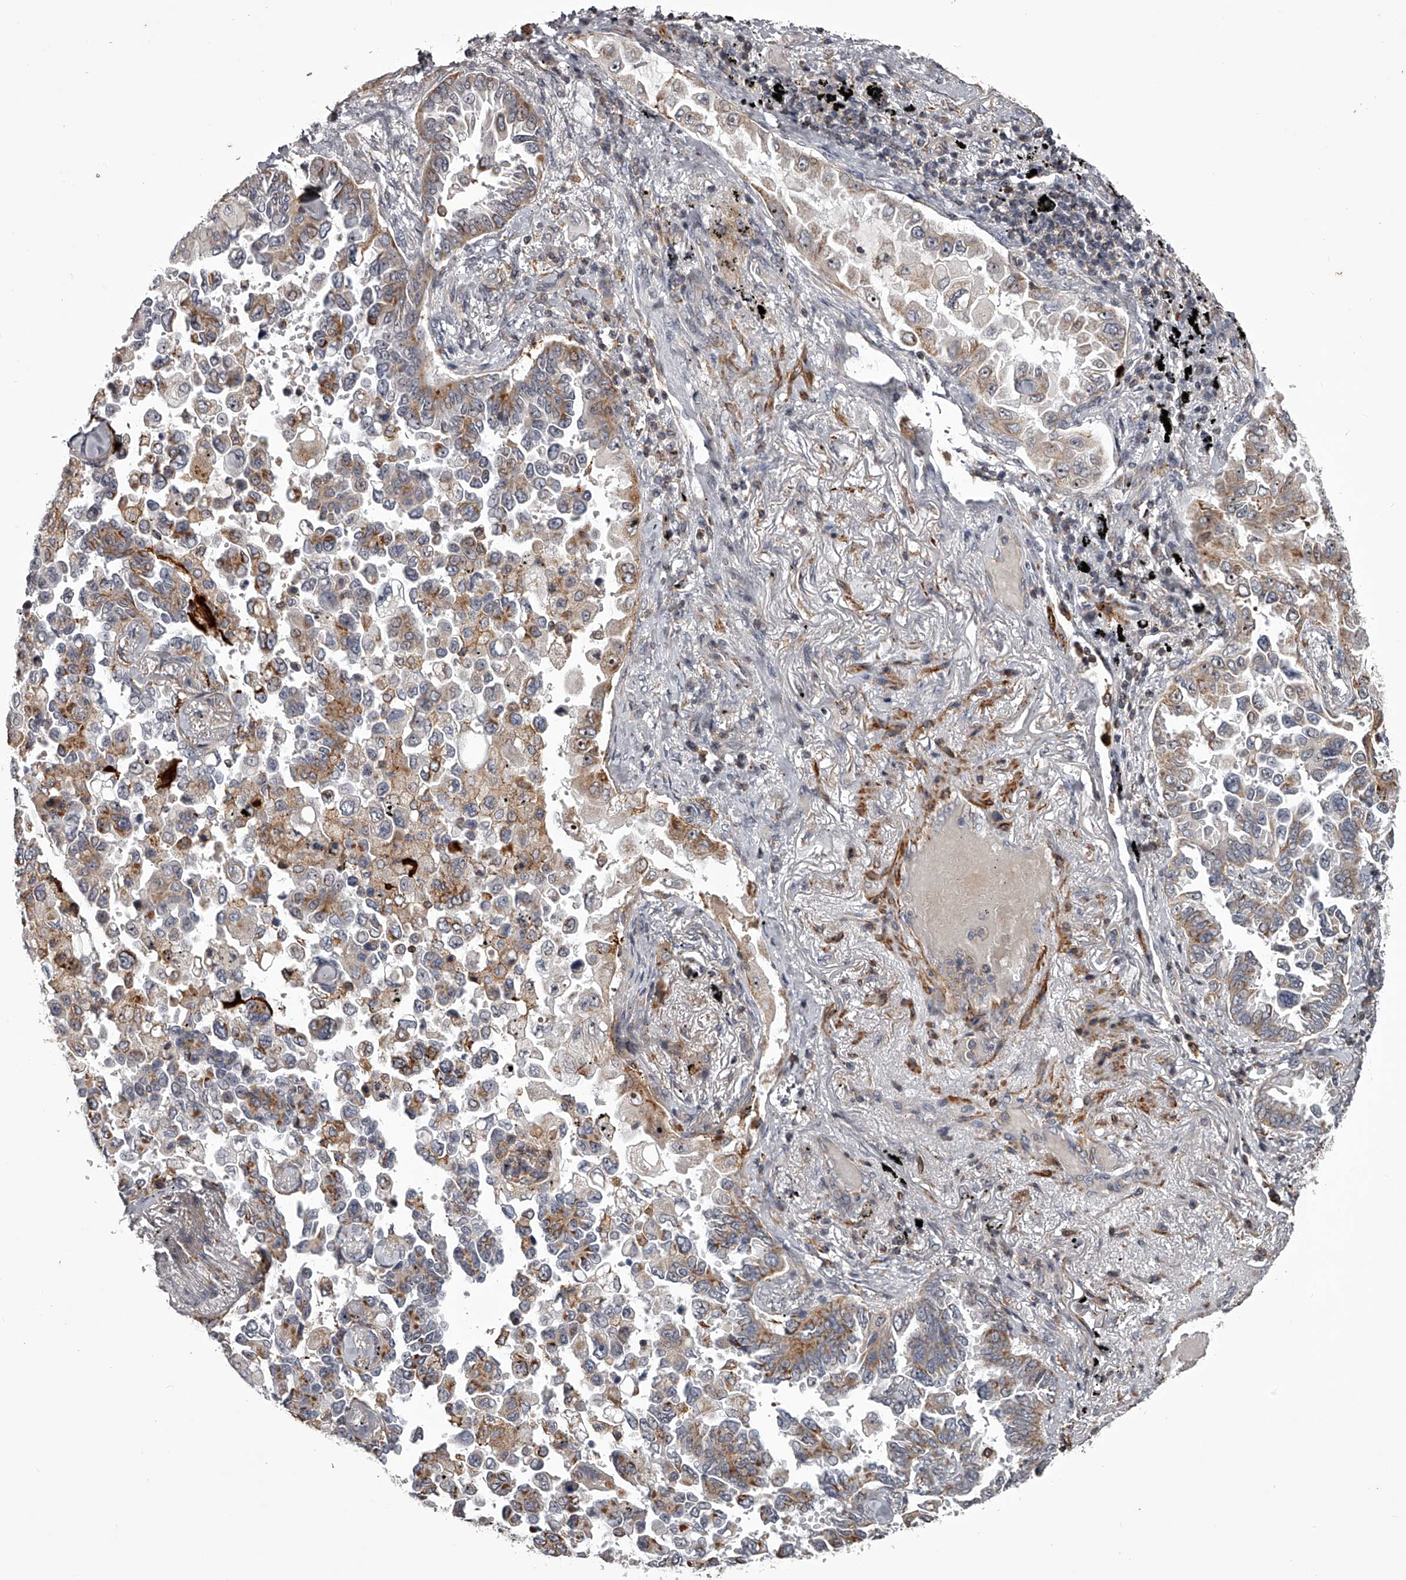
{"staining": {"intensity": "moderate", "quantity": "25%-75%", "location": "cytoplasmic/membranous"}, "tissue": "lung cancer", "cell_type": "Tumor cells", "image_type": "cancer", "snomed": [{"axis": "morphology", "description": "Adenocarcinoma, NOS"}, {"axis": "topography", "description": "Lung"}], "caption": "Protein analysis of adenocarcinoma (lung) tissue reveals moderate cytoplasmic/membranous expression in approximately 25%-75% of tumor cells.", "gene": "RRP36", "patient": {"sex": "female", "age": 67}}